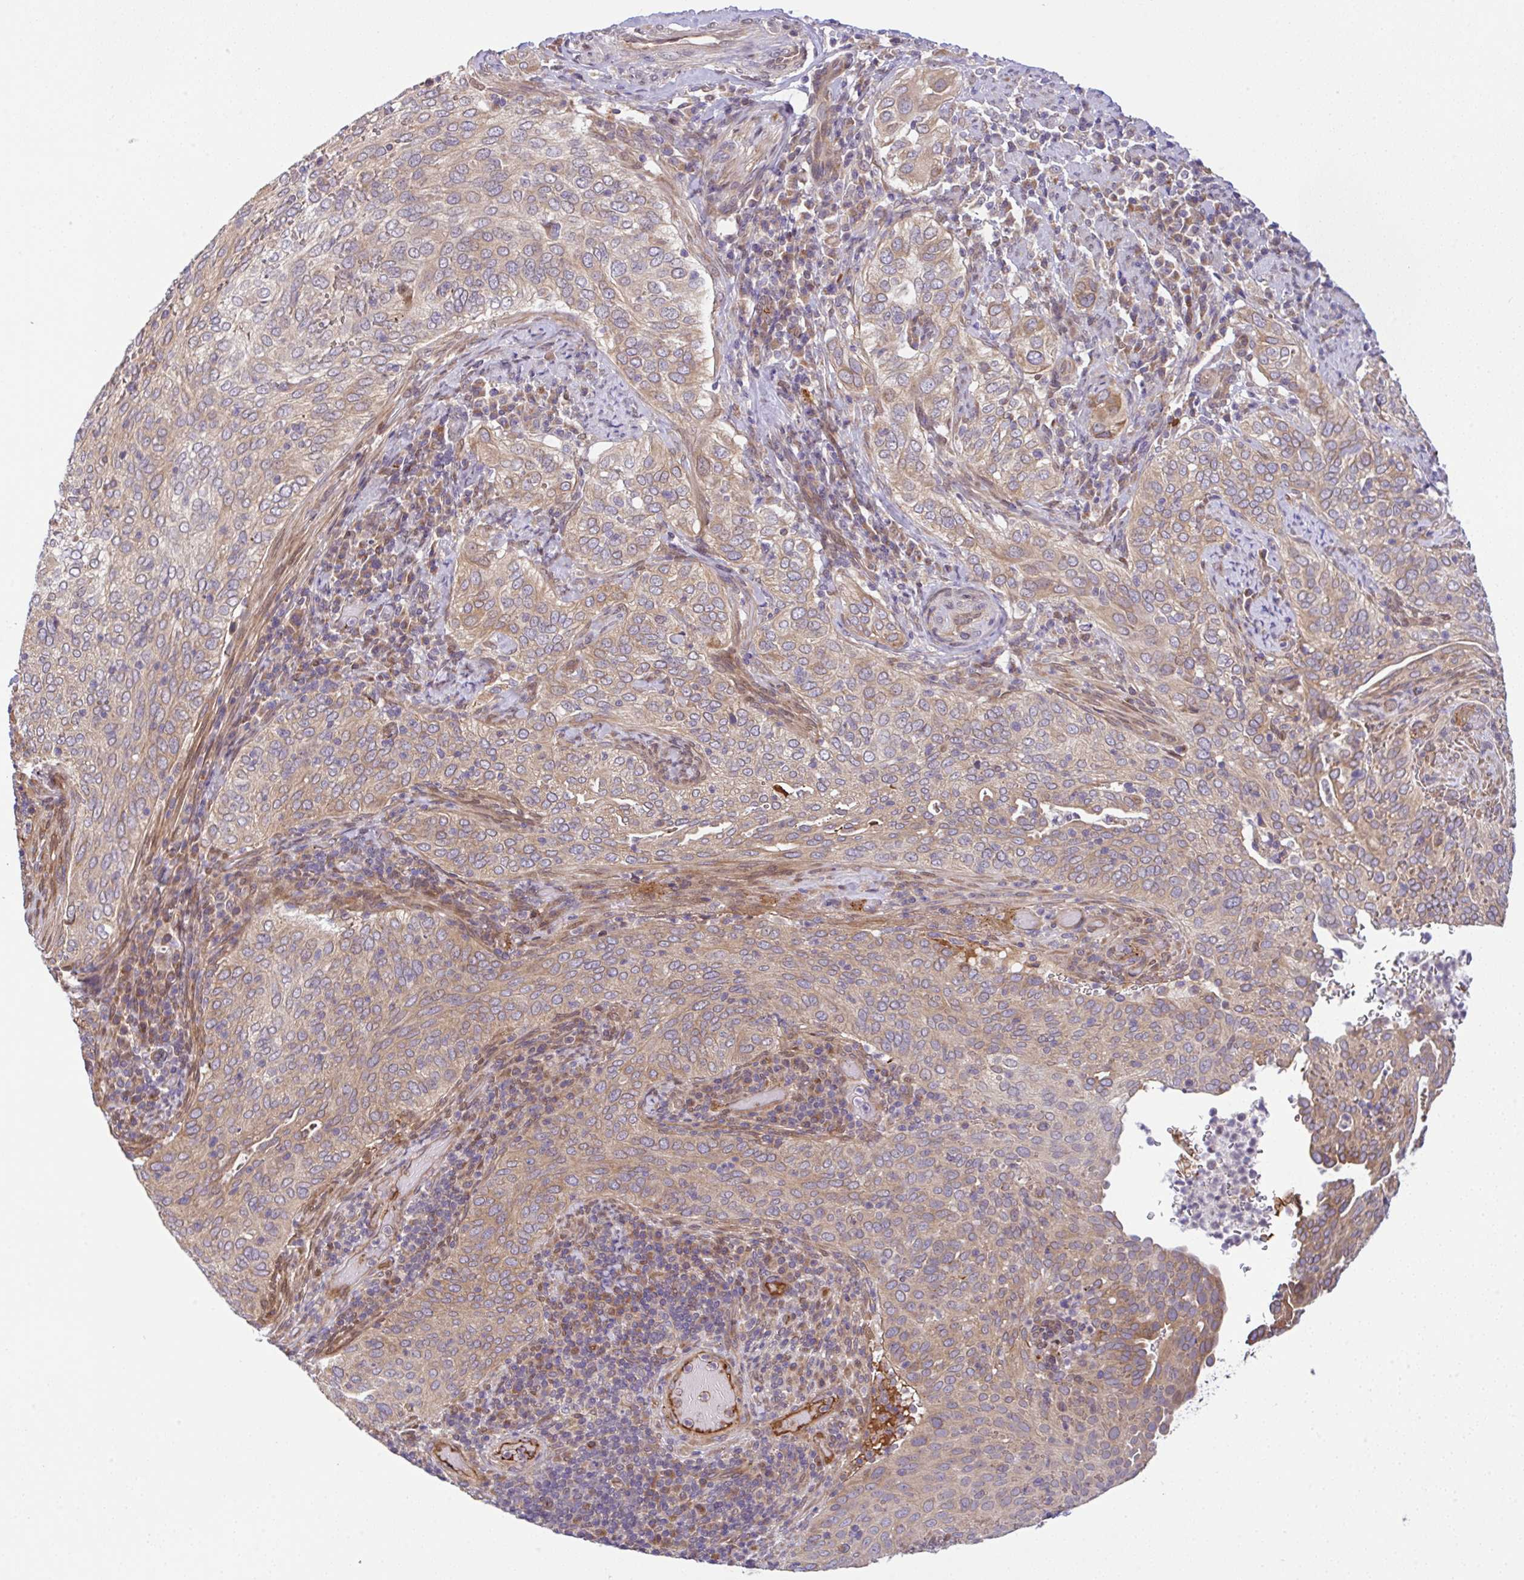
{"staining": {"intensity": "moderate", "quantity": "25%-75%", "location": "cytoplasmic/membranous"}, "tissue": "cervical cancer", "cell_type": "Tumor cells", "image_type": "cancer", "snomed": [{"axis": "morphology", "description": "Squamous cell carcinoma, NOS"}, {"axis": "topography", "description": "Cervix"}], "caption": "Immunohistochemistry (IHC) of squamous cell carcinoma (cervical) reveals medium levels of moderate cytoplasmic/membranous positivity in approximately 25%-75% of tumor cells. (DAB (3,3'-diaminobenzidine) IHC, brown staining for protein, blue staining for nuclei).", "gene": "UBE4A", "patient": {"sex": "female", "age": 38}}